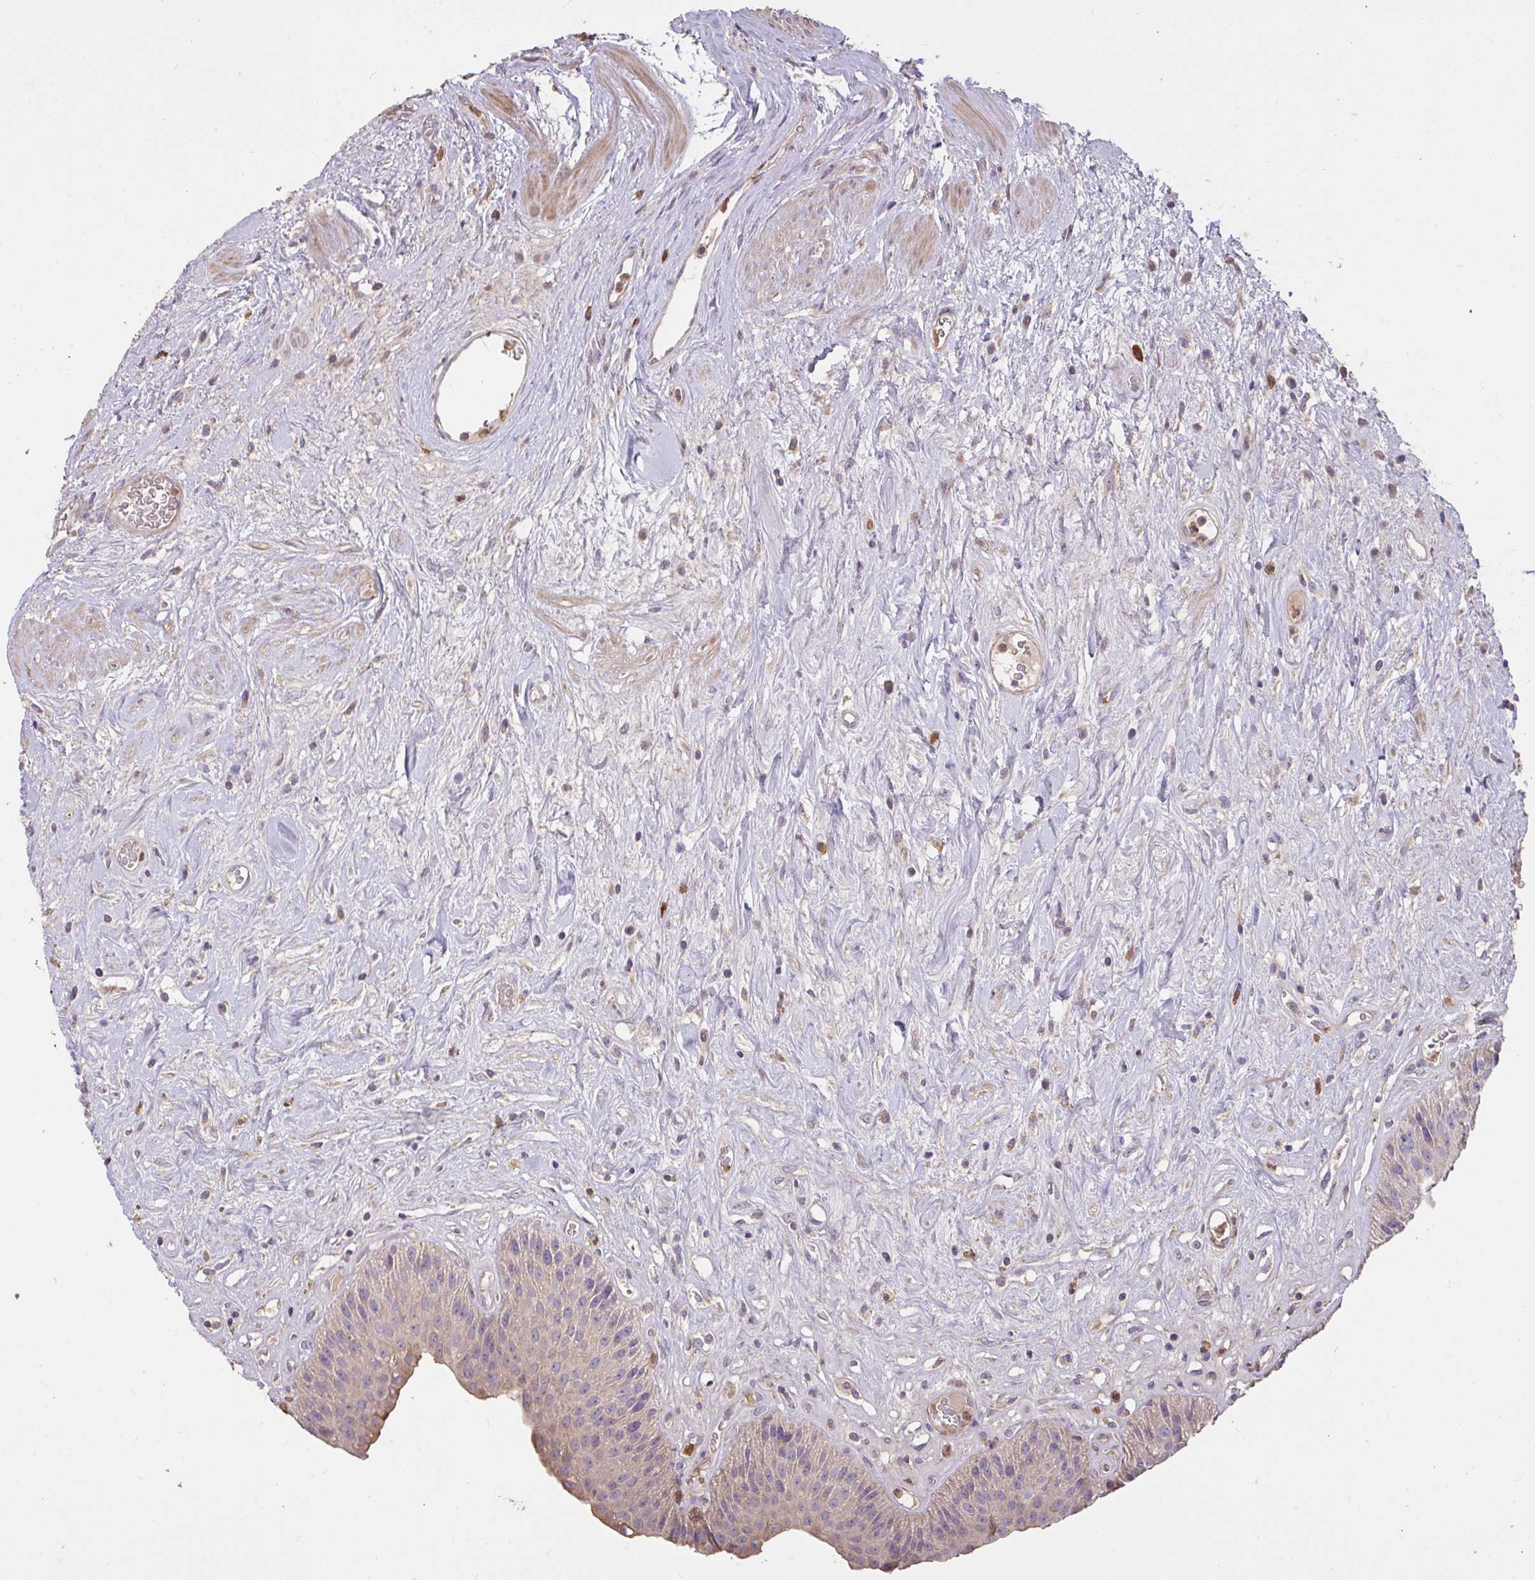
{"staining": {"intensity": "weak", "quantity": ">75%", "location": "cytoplasmic/membranous"}, "tissue": "urinary bladder", "cell_type": "Urothelial cells", "image_type": "normal", "snomed": [{"axis": "morphology", "description": "Normal tissue, NOS"}, {"axis": "topography", "description": "Urinary bladder"}], "caption": "Protein staining of benign urinary bladder displays weak cytoplasmic/membranous staining in about >75% of urothelial cells. Using DAB (brown) and hematoxylin (blue) stains, captured at high magnification using brightfield microscopy.", "gene": "FCER1A", "patient": {"sex": "female", "age": 56}}